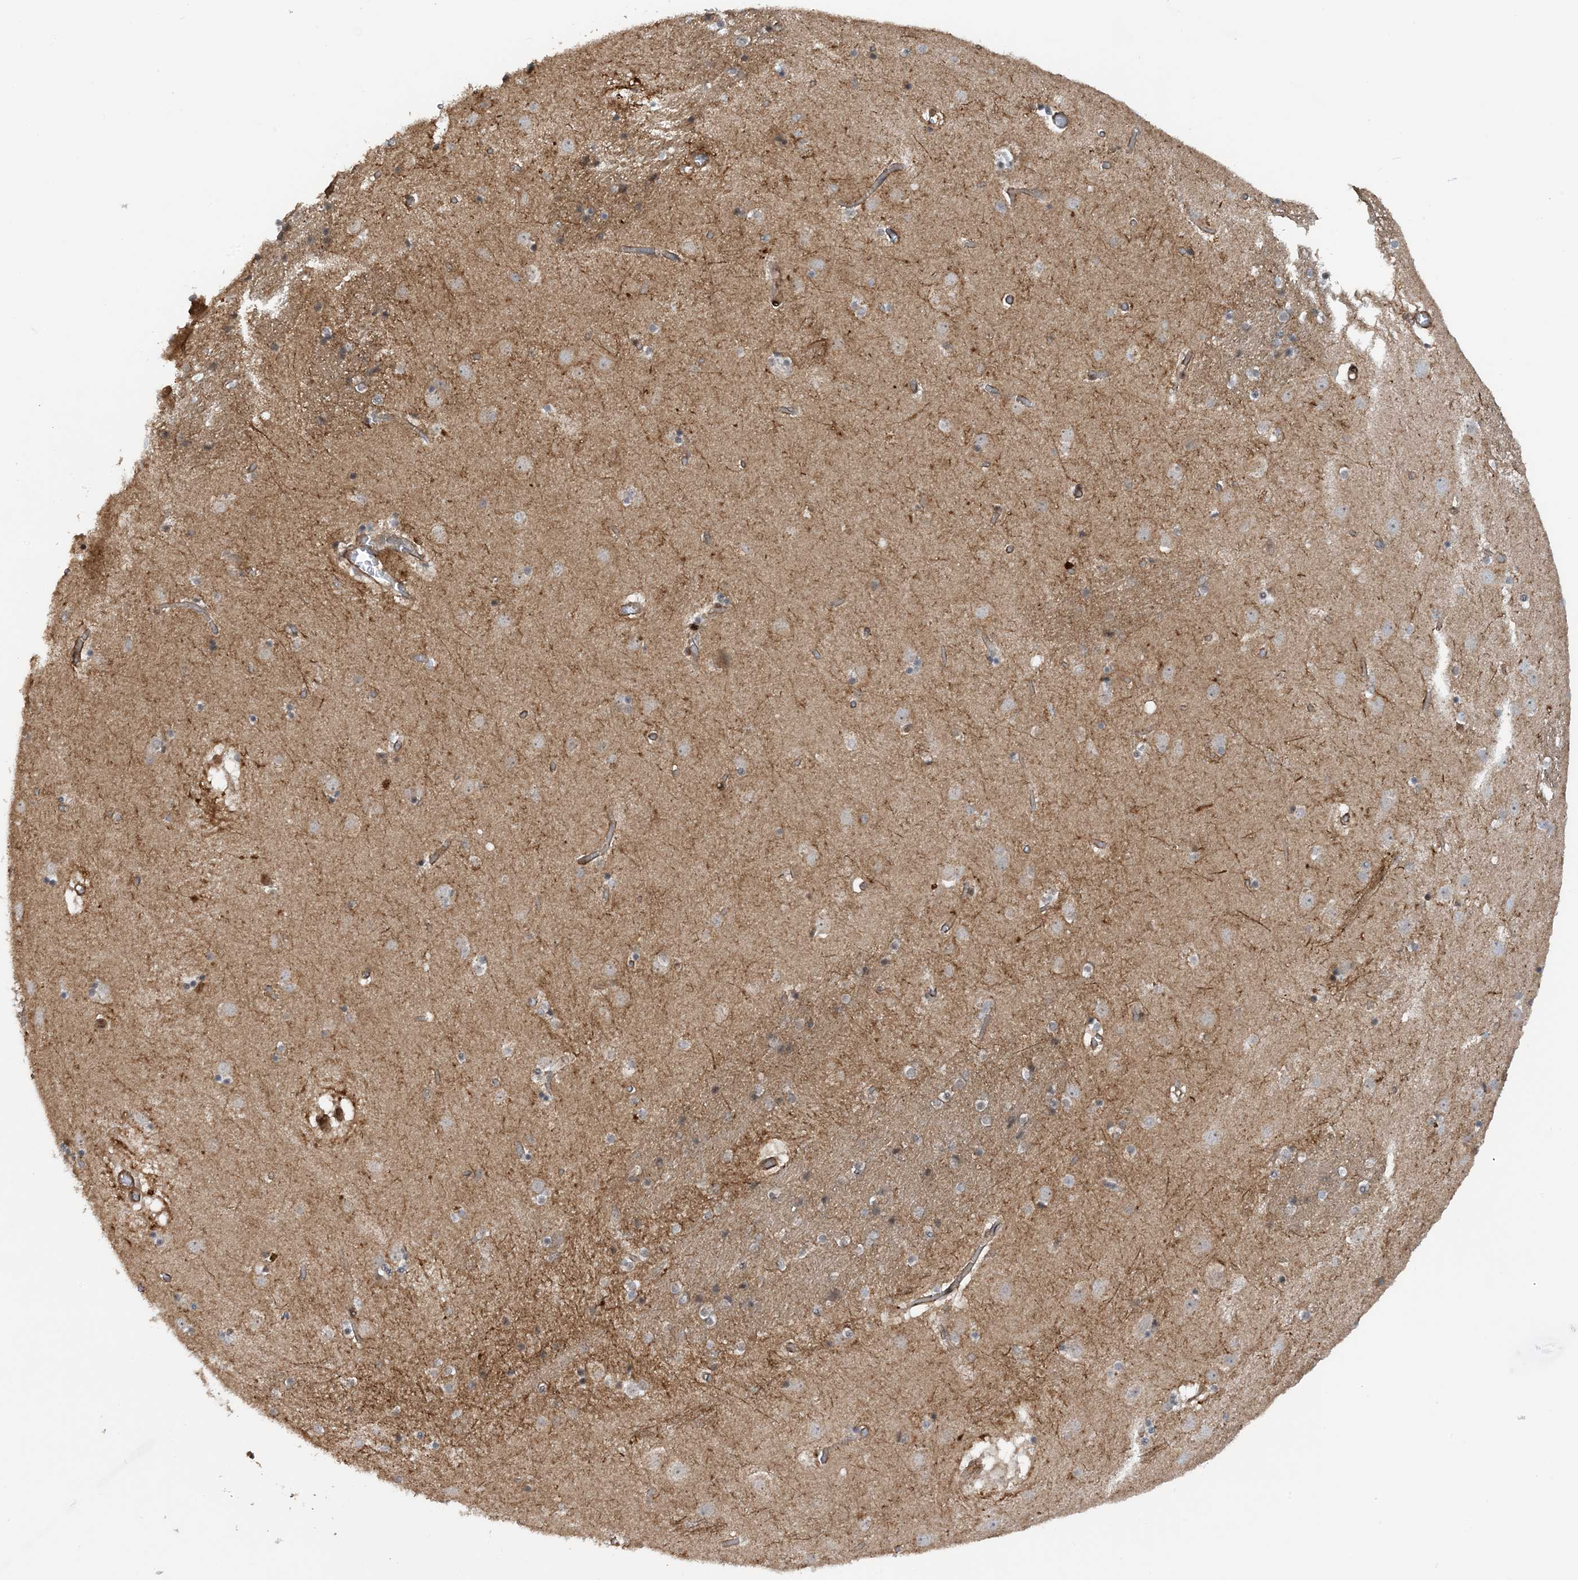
{"staining": {"intensity": "negative", "quantity": "none", "location": "none"}, "tissue": "caudate", "cell_type": "Glial cells", "image_type": "normal", "snomed": [{"axis": "morphology", "description": "Normal tissue, NOS"}, {"axis": "topography", "description": "Lateral ventricle wall"}], "caption": "Immunohistochemistry (IHC) histopathology image of benign caudate: human caudate stained with DAB exhibits no significant protein expression in glial cells.", "gene": "HEMK1", "patient": {"sex": "male", "age": 70}}